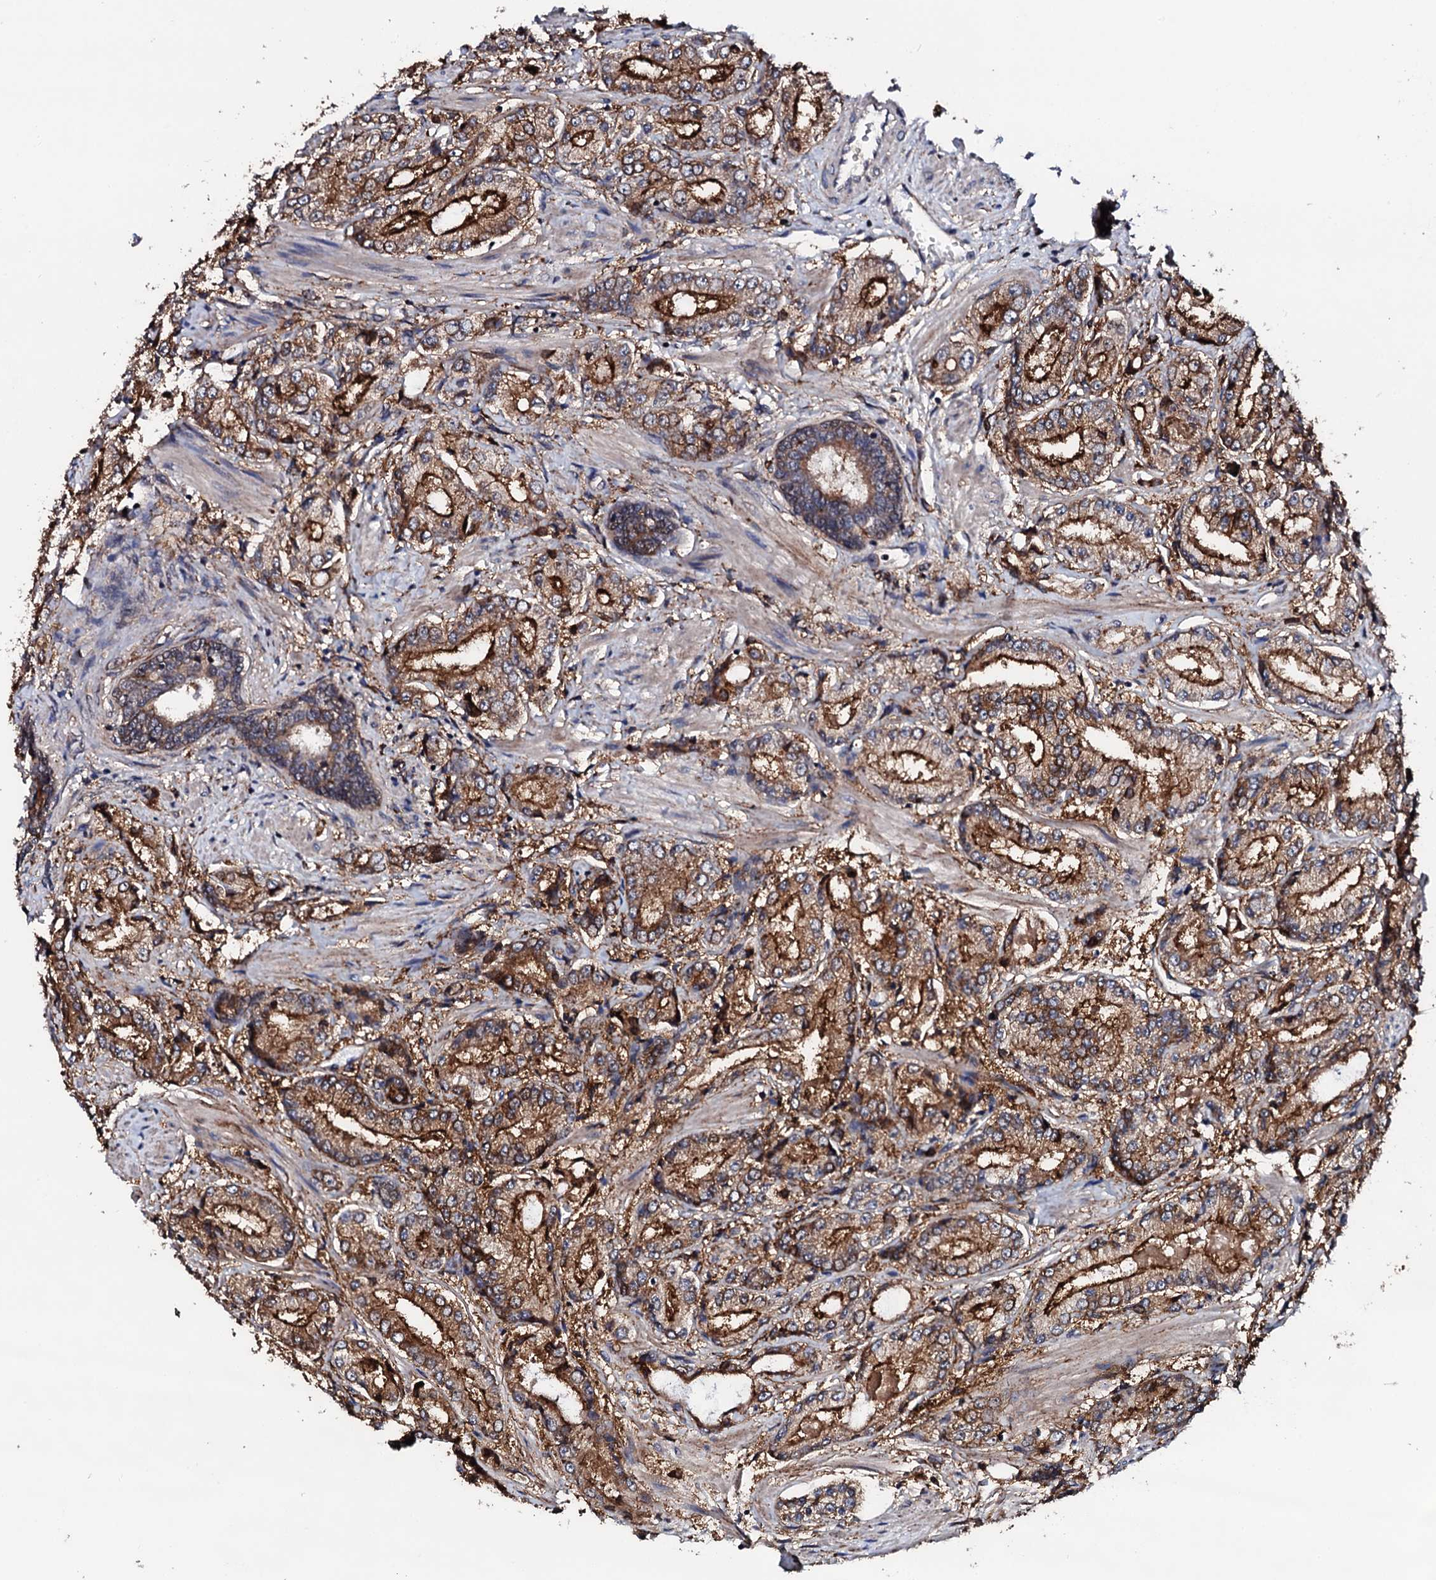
{"staining": {"intensity": "moderate", "quantity": ">75%", "location": "cytoplasmic/membranous"}, "tissue": "prostate cancer", "cell_type": "Tumor cells", "image_type": "cancer", "snomed": [{"axis": "morphology", "description": "Adenocarcinoma, High grade"}, {"axis": "topography", "description": "Prostate"}], "caption": "This image reveals IHC staining of human prostate cancer (adenocarcinoma (high-grade)), with medium moderate cytoplasmic/membranous staining in approximately >75% of tumor cells.", "gene": "EDC3", "patient": {"sex": "male", "age": 59}}